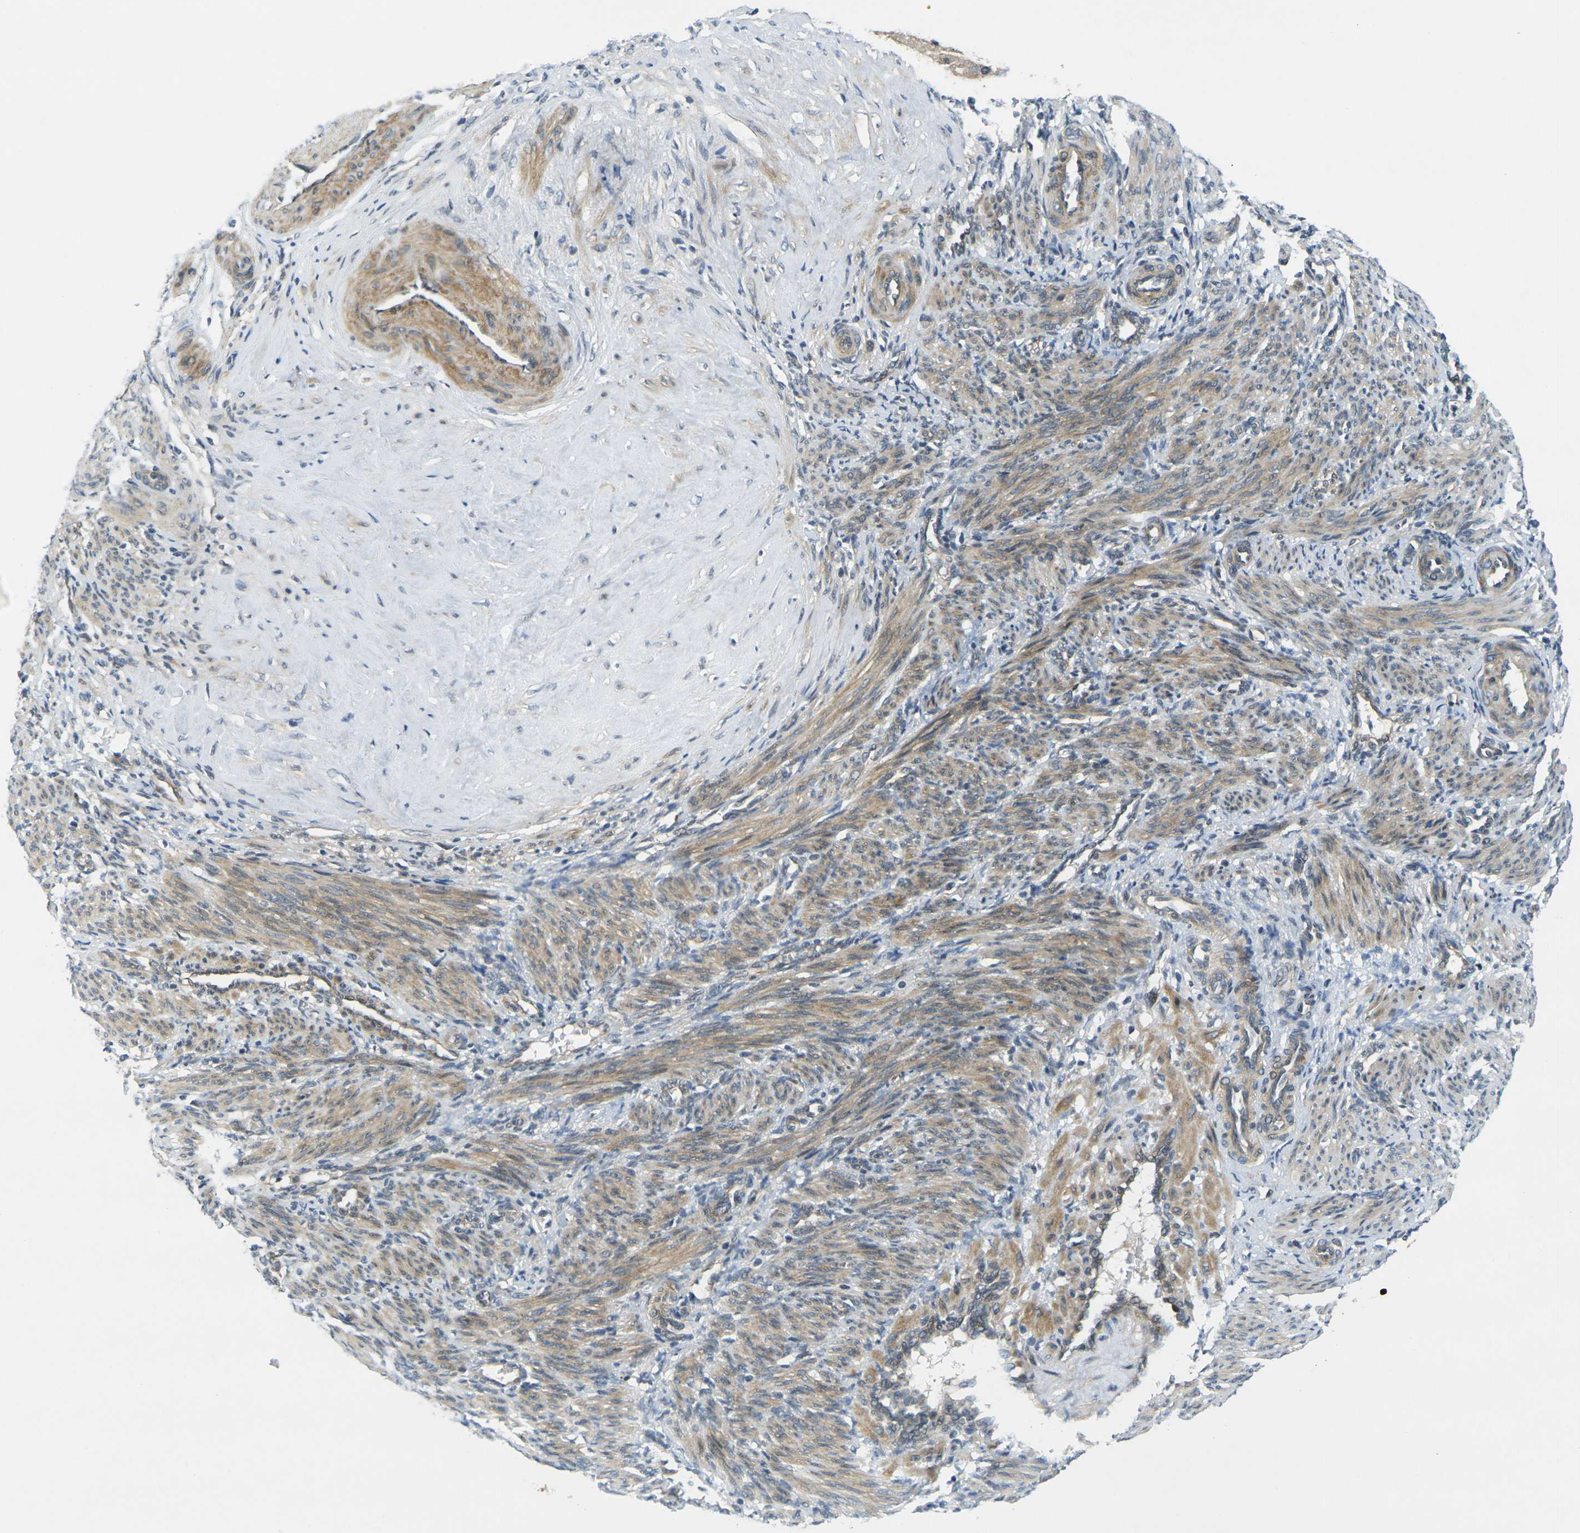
{"staining": {"intensity": "strong", "quantity": ">75%", "location": "cytoplasmic/membranous"}, "tissue": "smooth muscle", "cell_type": "Smooth muscle cells", "image_type": "normal", "snomed": [{"axis": "morphology", "description": "Normal tissue, NOS"}, {"axis": "topography", "description": "Endometrium"}], "caption": "This is an image of immunohistochemistry (IHC) staining of unremarkable smooth muscle, which shows strong positivity in the cytoplasmic/membranous of smooth muscle cells.", "gene": "KCTD10", "patient": {"sex": "female", "age": 33}}